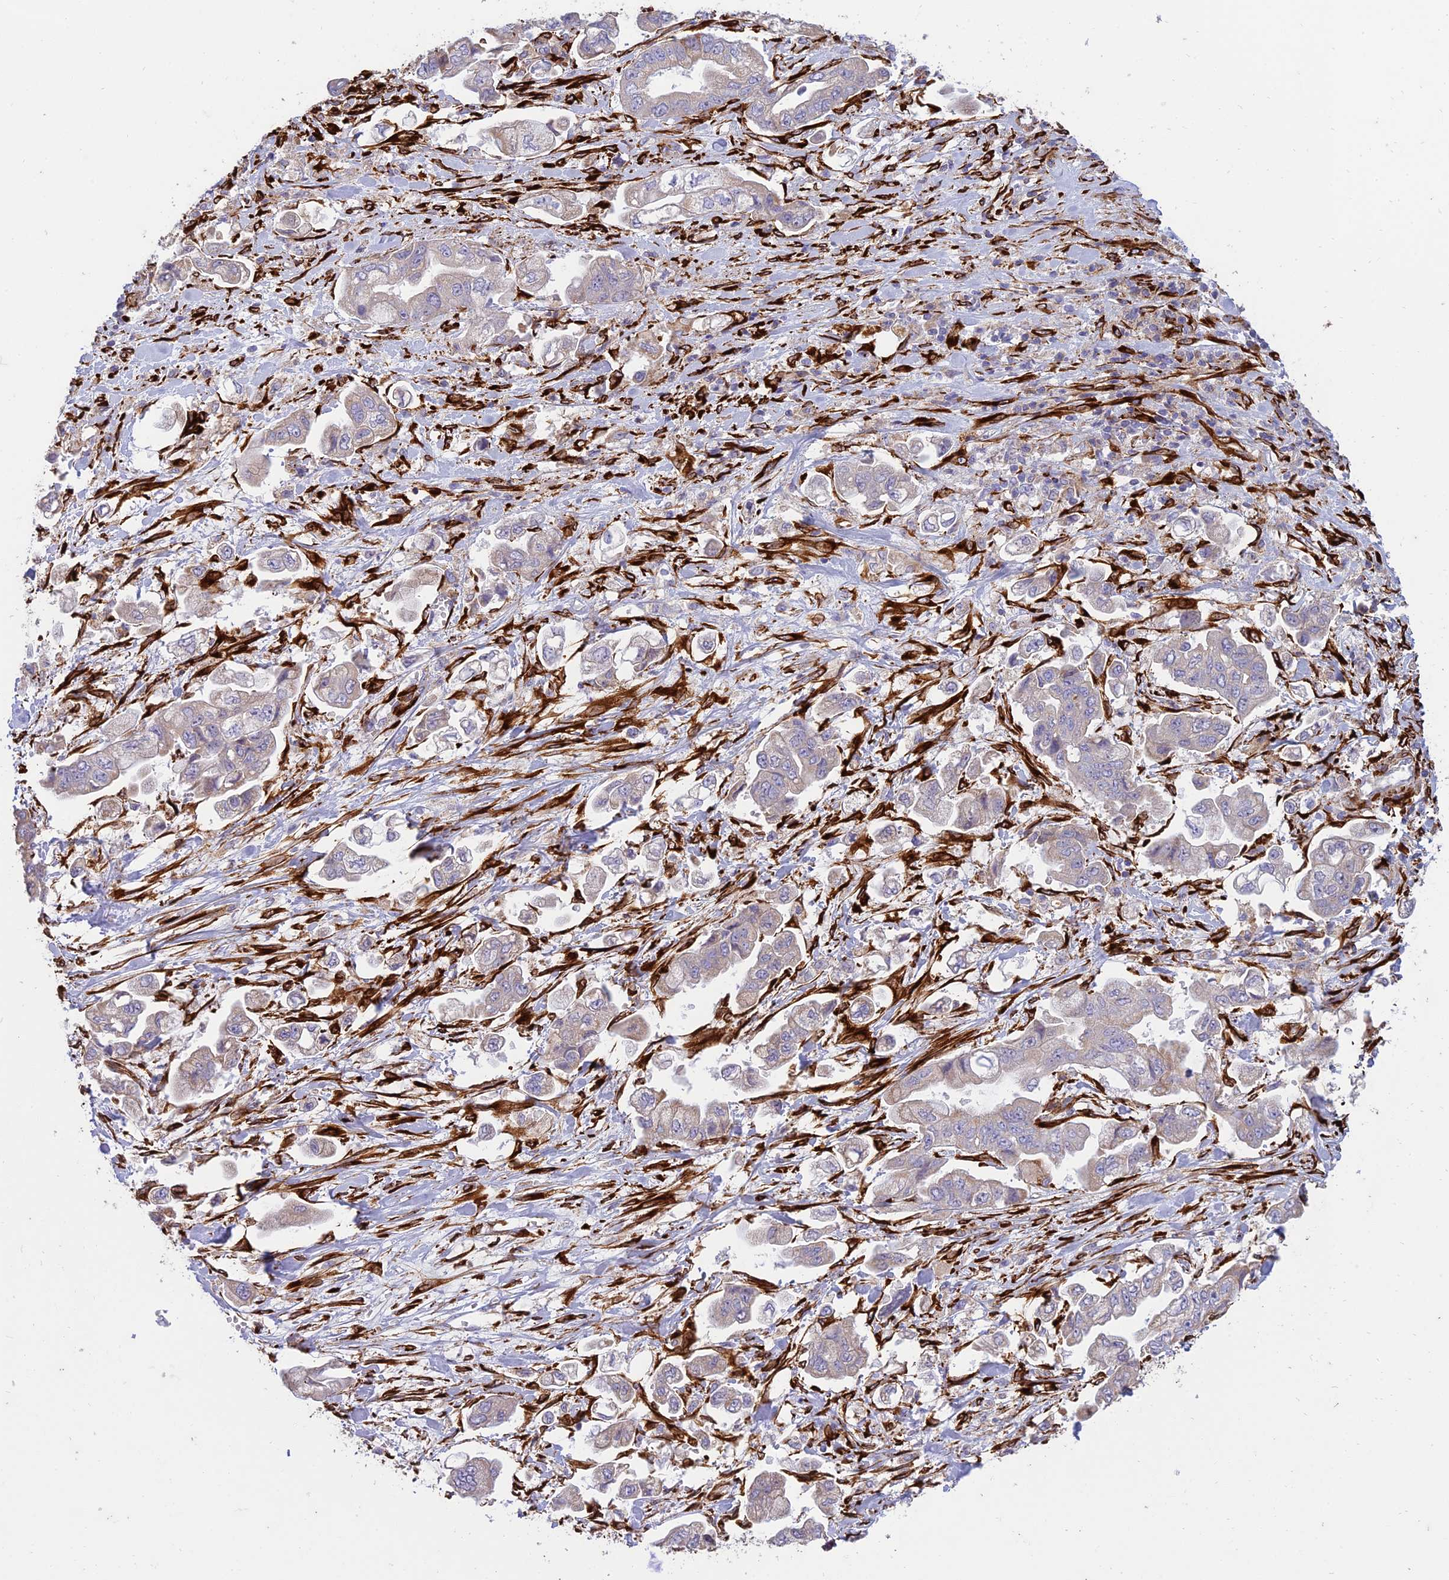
{"staining": {"intensity": "negative", "quantity": "none", "location": "none"}, "tissue": "stomach cancer", "cell_type": "Tumor cells", "image_type": "cancer", "snomed": [{"axis": "morphology", "description": "Adenocarcinoma, NOS"}, {"axis": "topography", "description": "Stomach"}], "caption": "An immunohistochemistry photomicrograph of stomach adenocarcinoma is shown. There is no staining in tumor cells of stomach adenocarcinoma.", "gene": "RCN3", "patient": {"sex": "male", "age": 62}}